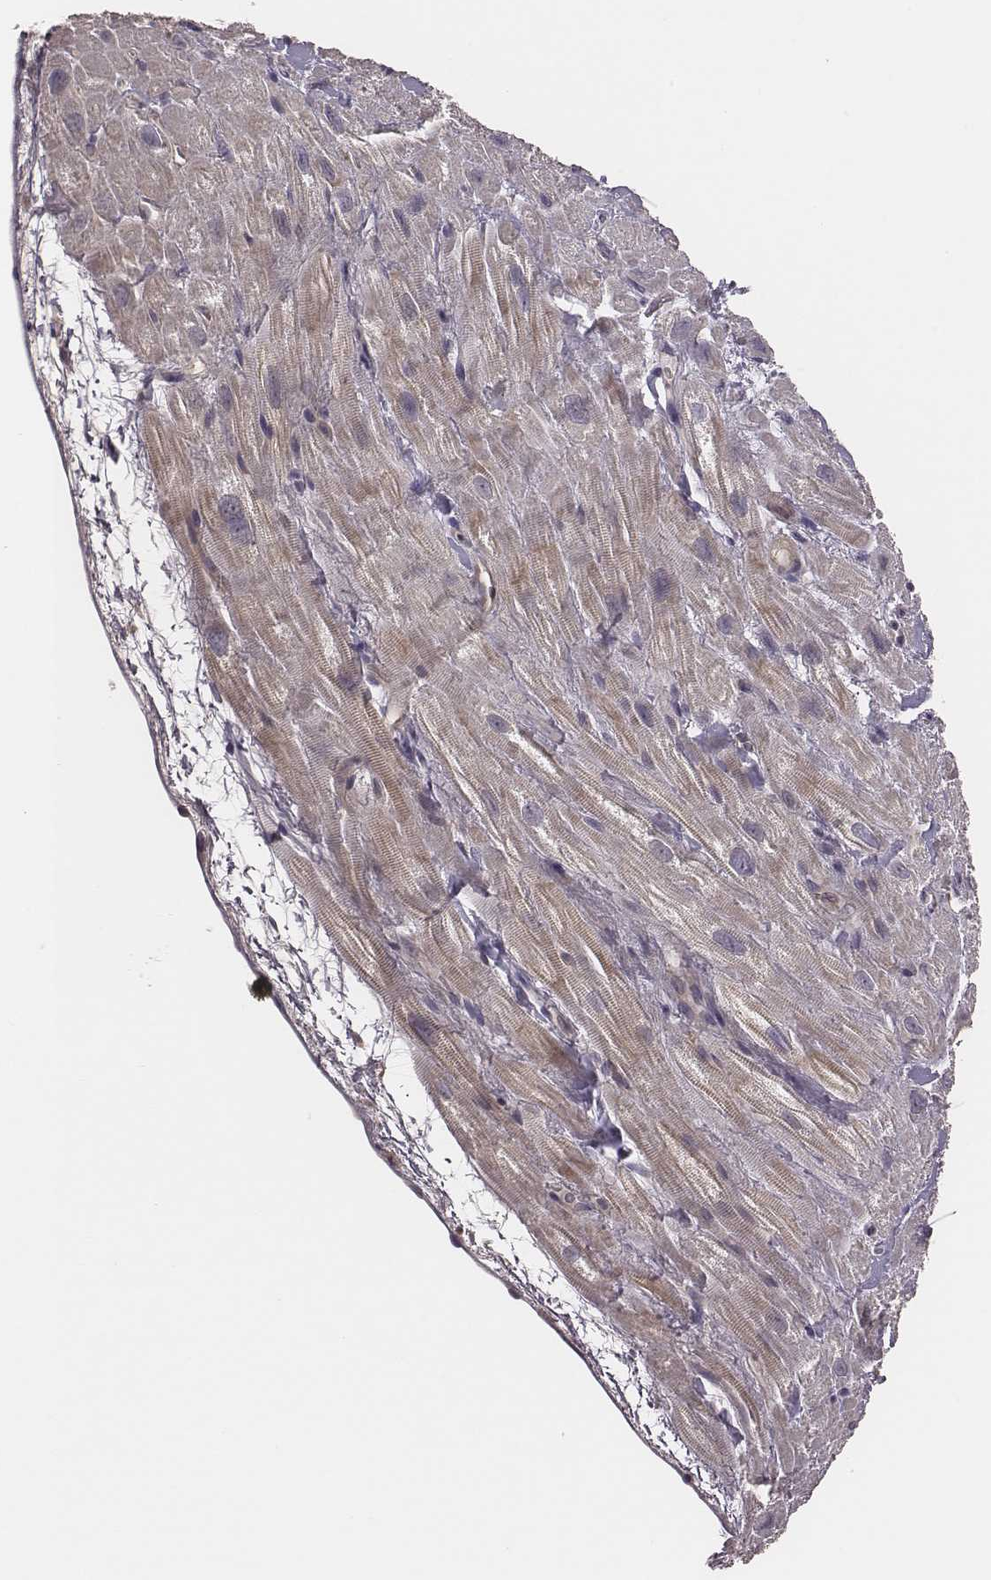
{"staining": {"intensity": "negative", "quantity": "none", "location": "none"}, "tissue": "heart muscle", "cell_type": "Cardiomyocytes", "image_type": "normal", "snomed": [{"axis": "morphology", "description": "Normal tissue, NOS"}, {"axis": "topography", "description": "Heart"}], "caption": "Micrograph shows no protein positivity in cardiomyocytes of unremarkable heart muscle. (IHC, brightfield microscopy, high magnification).", "gene": "SCARF1", "patient": {"sex": "female", "age": 62}}